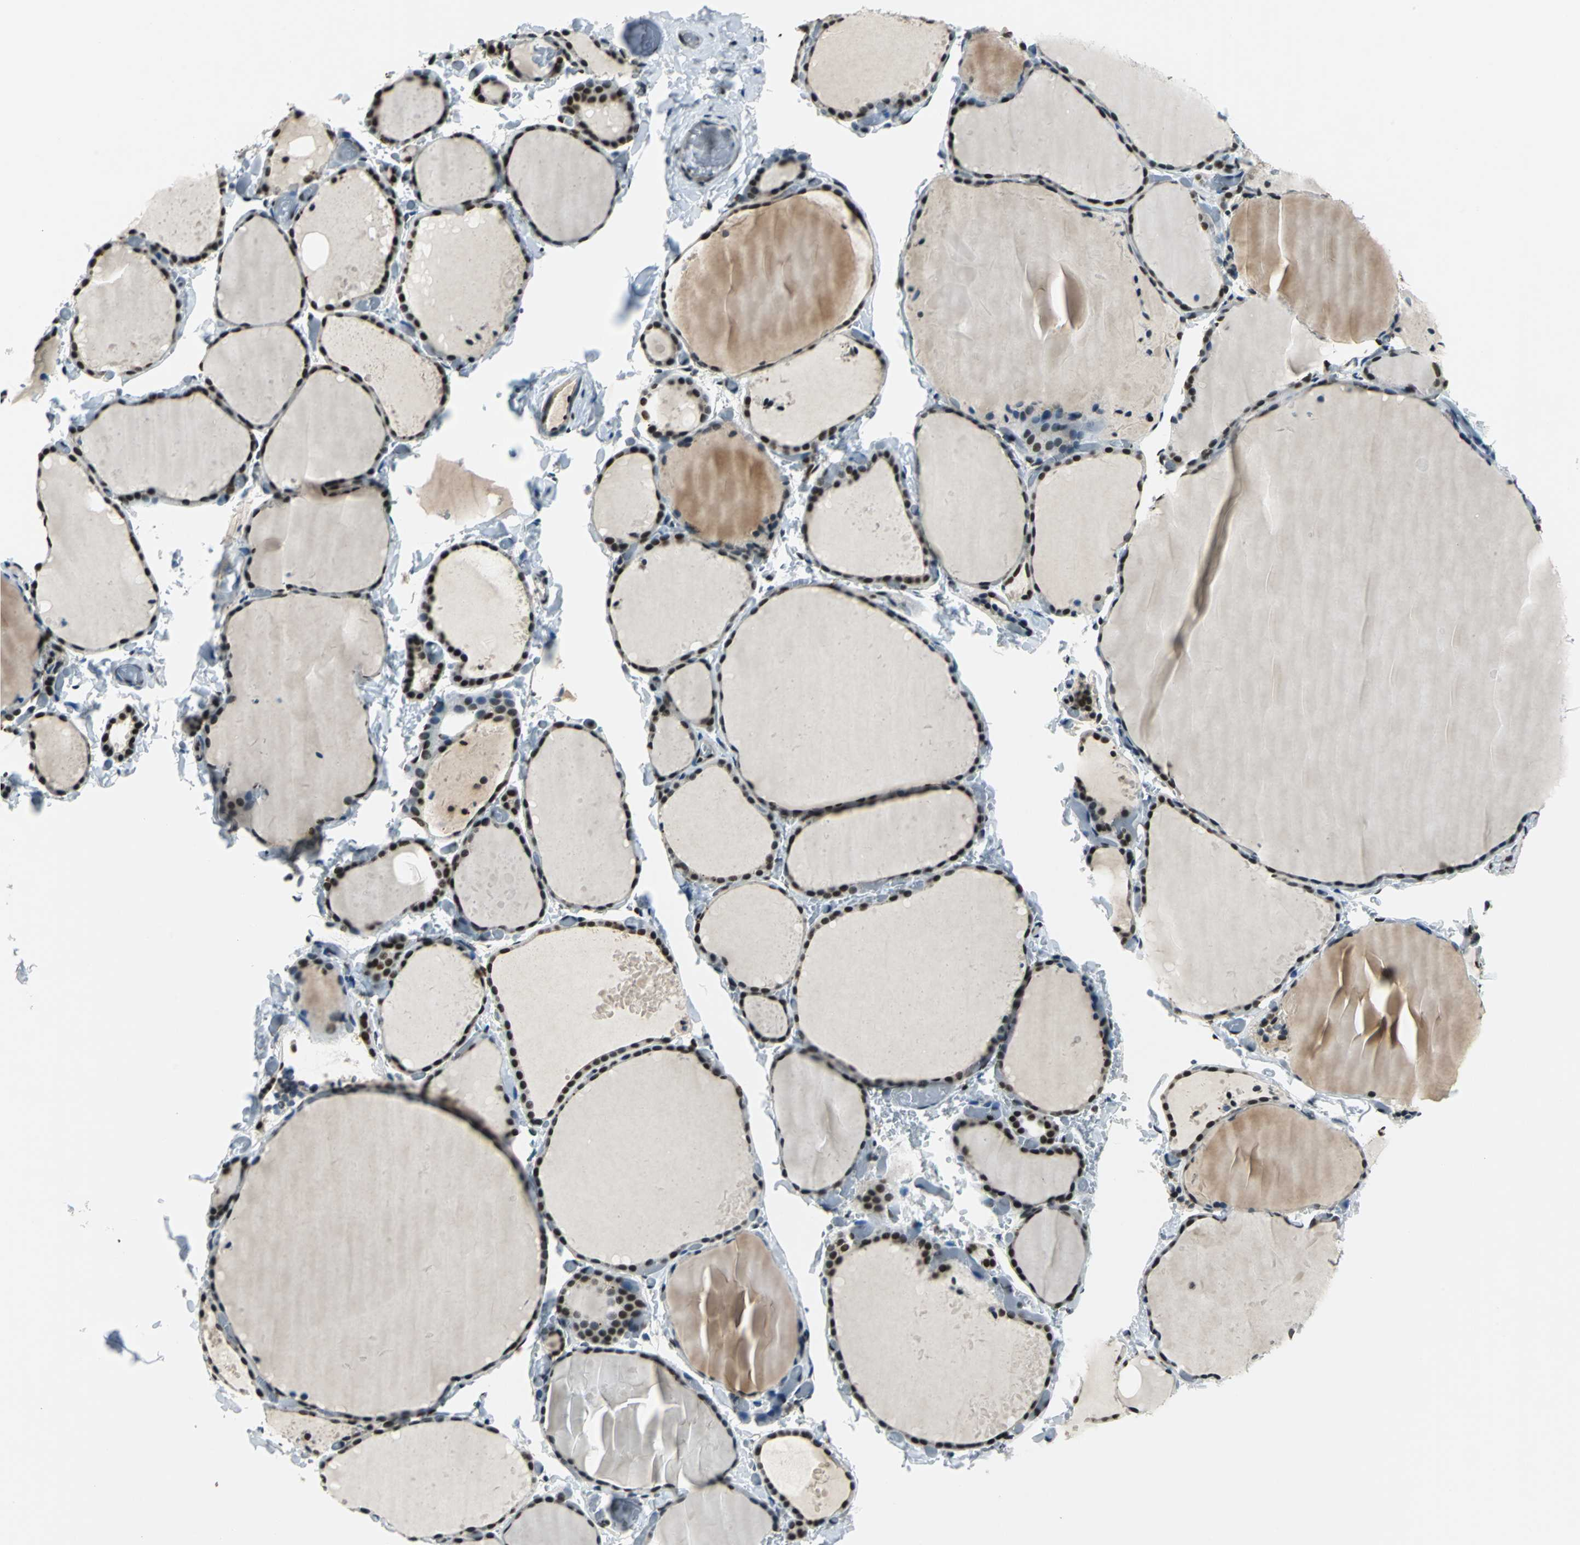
{"staining": {"intensity": "strong", "quantity": ">75%", "location": "nuclear"}, "tissue": "thyroid gland", "cell_type": "Glandular cells", "image_type": "normal", "snomed": [{"axis": "morphology", "description": "Normal tissue, NOS"}, {"axis": "topography", "description": "Thyroid gland"}], "caption": "The micrograph displays immunohistochemical staining of benign thyroid gland. There is strong nuclear staining is appreciated in approximately >75% of glandular cells. (IHC, brightfield microscopy, high magnification).", "gene": "RBM14", "patient": {"sex": "female", "age": 22}}